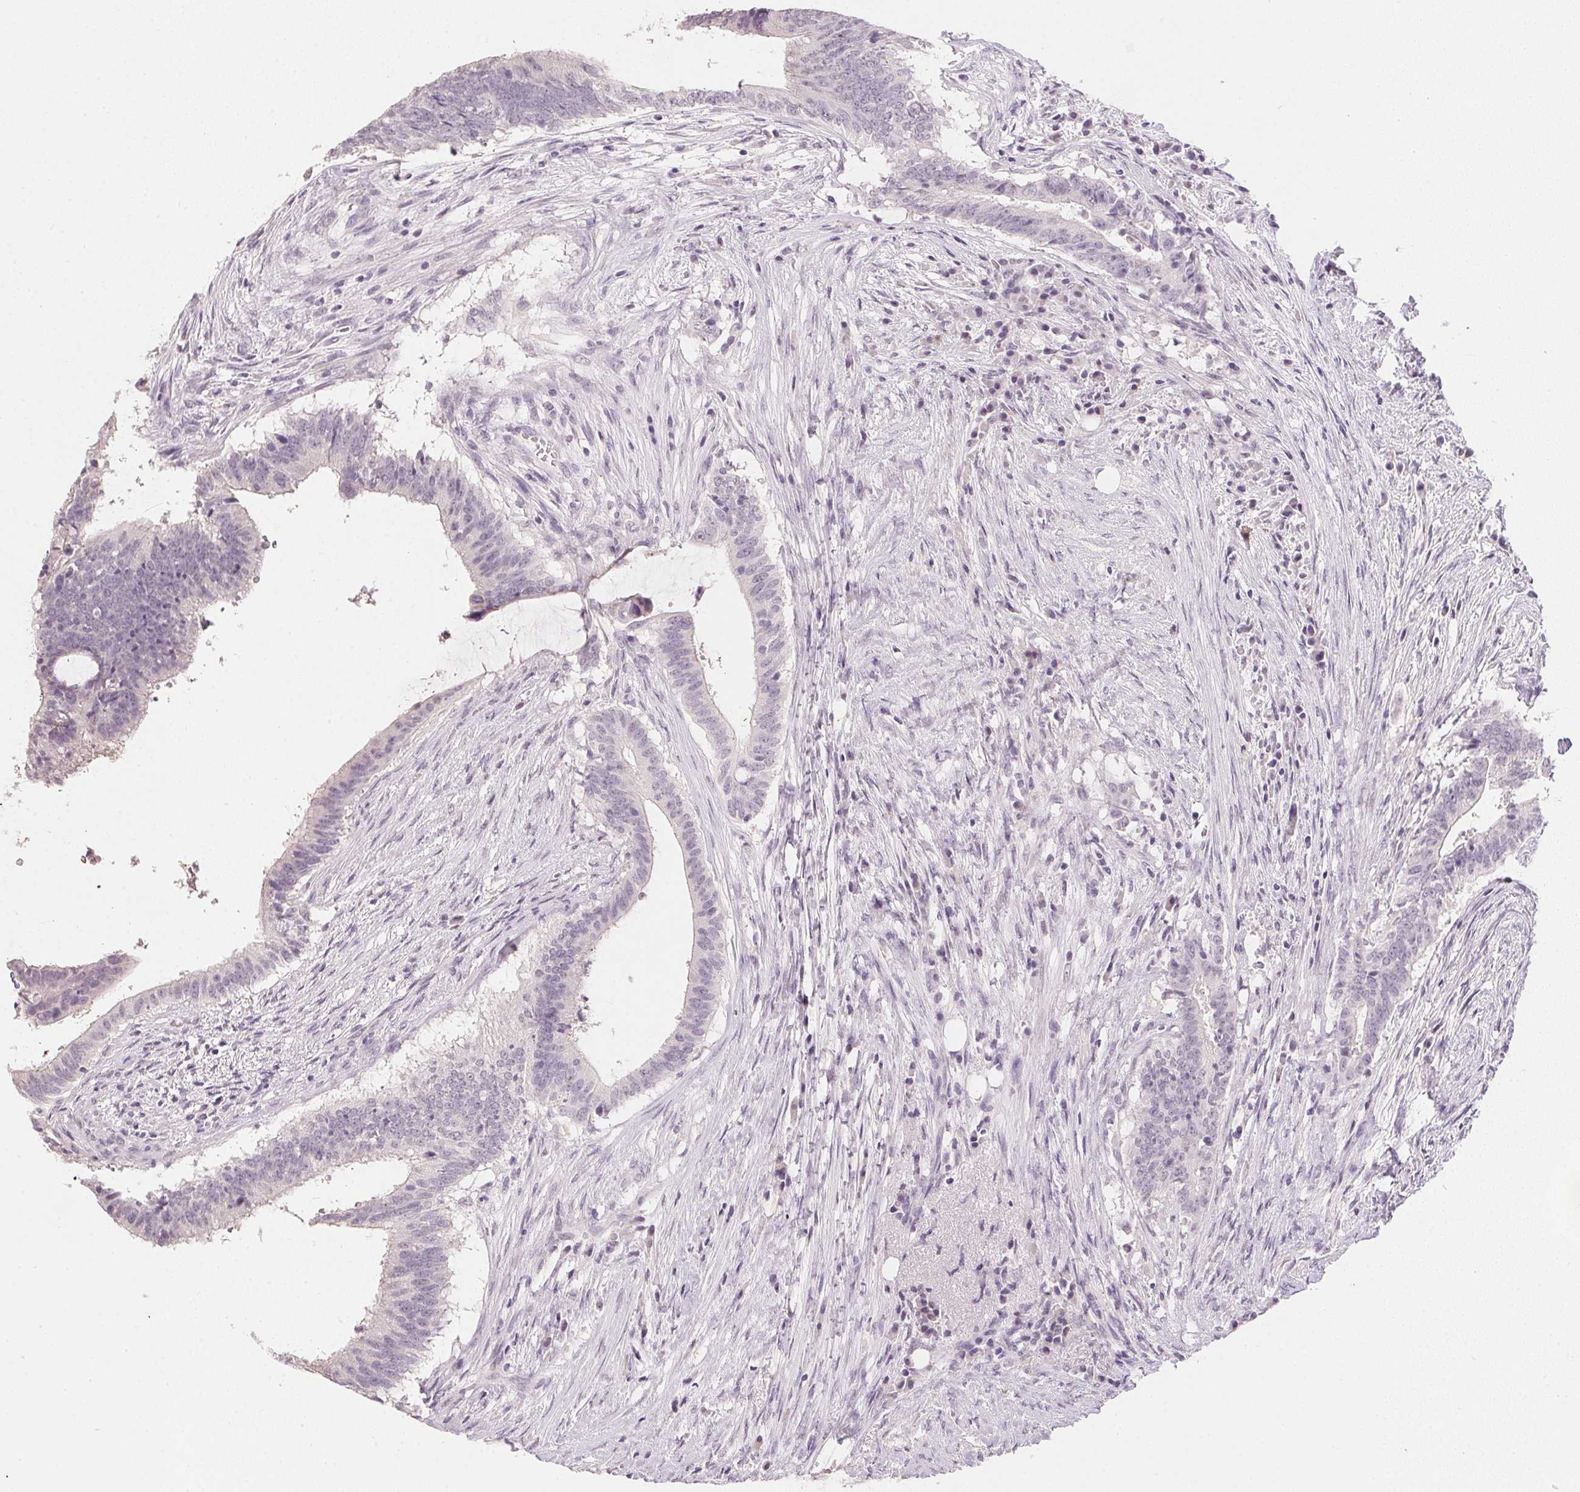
{"staining": {"intensity": "negative", "quantity": "none", "location": "none"}, "tissue": "colorectal cancer", "cell_type": "Tumor cells", "image_type": "cancer", "snomed": [{"axis": "morphology", "description": "Adenocarcinoma, NOS"}, {"axis": "topography", "description": "Colon"}], "caption": "This is an immunohistochemistry histopathology image of adenocarcinoma (colorectal). There is no positivity in tumor cells.", "gene": "PPY", "patient": {"sex": "female", "age": 43}}